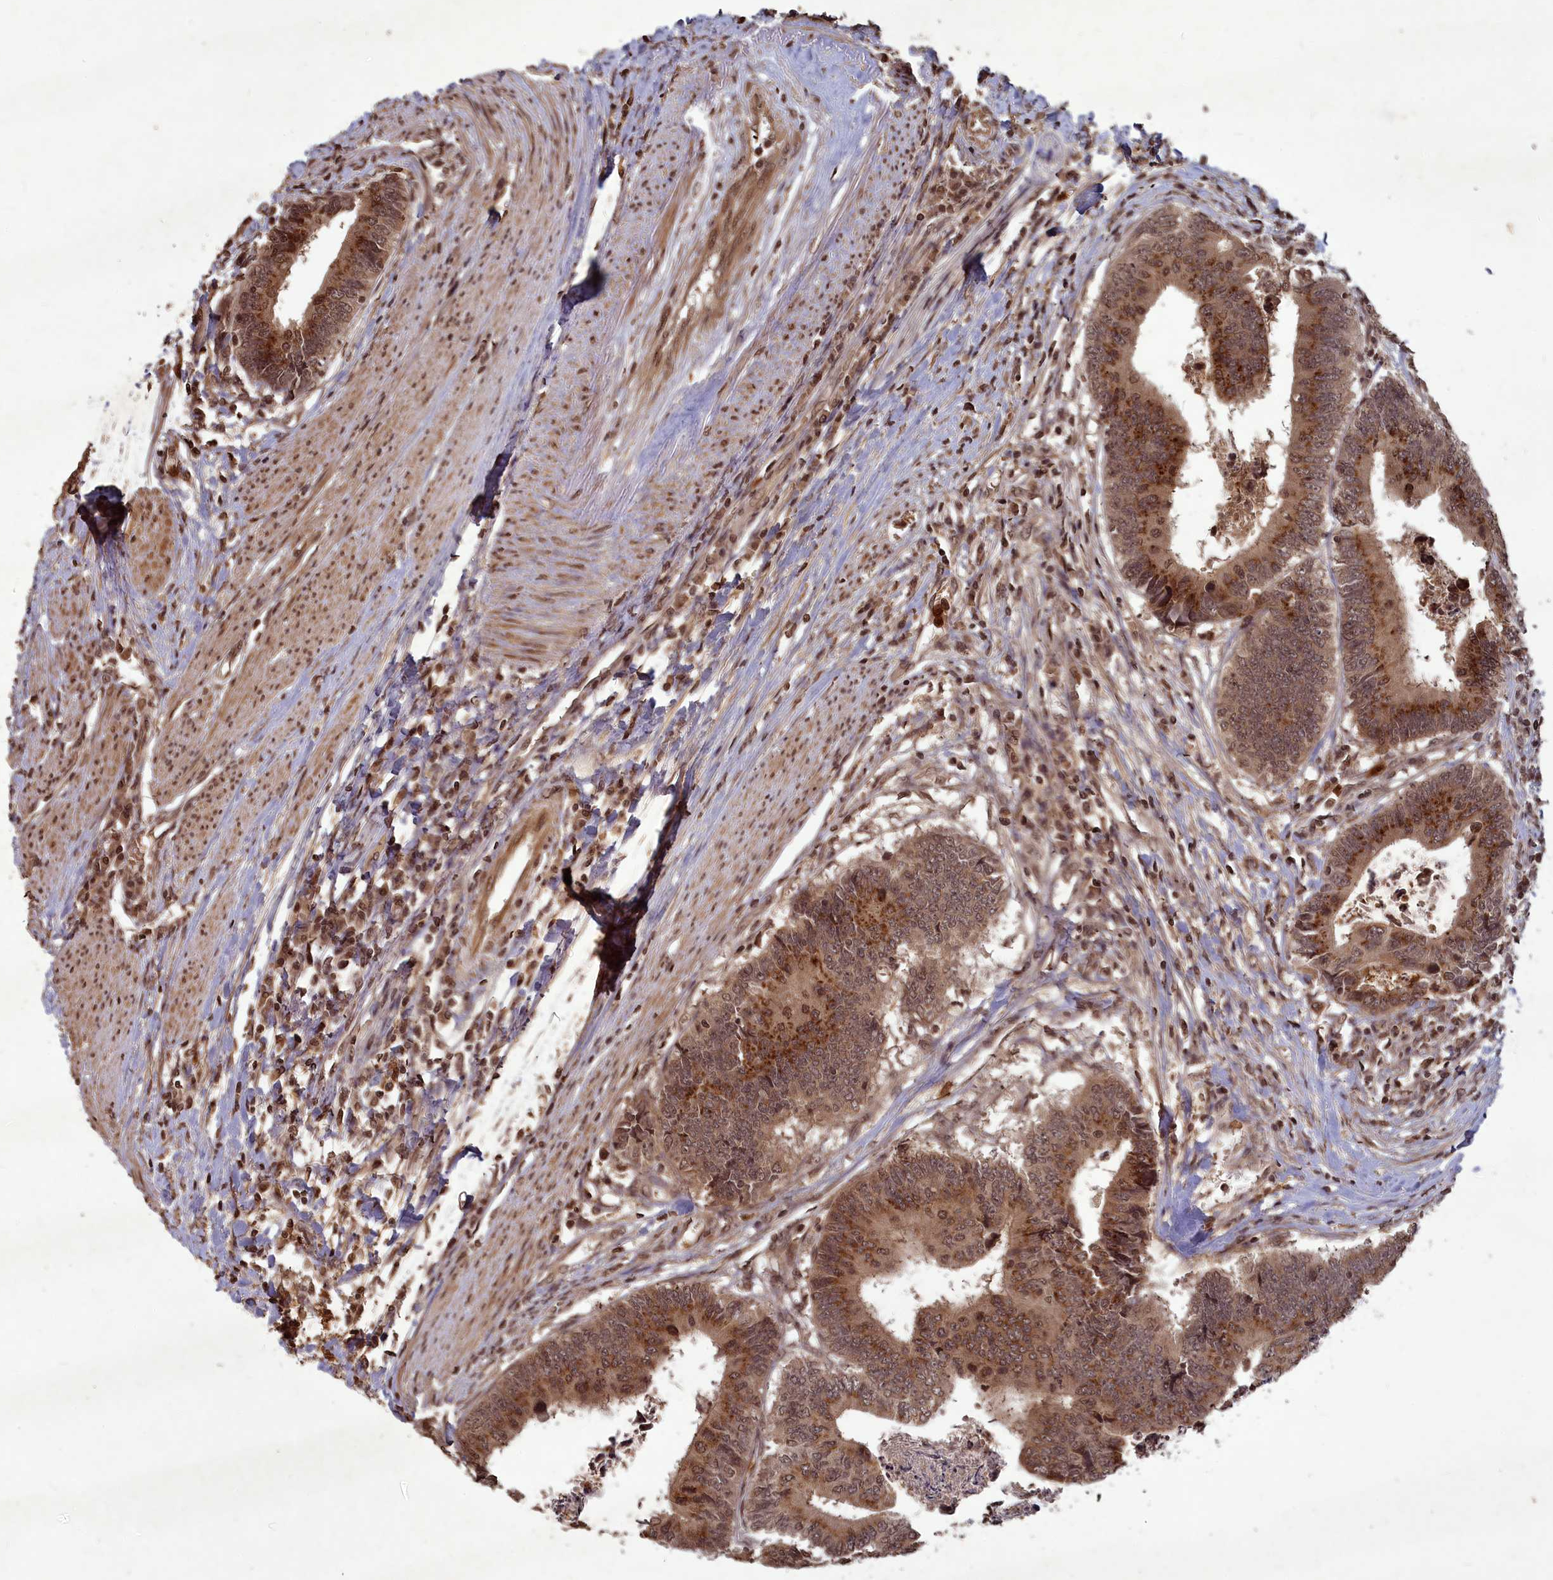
{"staining": {"intensity": "moderate", "quantity": ">75%", "location": "cytoplasmic/membranous,nuclear"}, "tissue": "colorectal cancer", "cell_type": "Tumor cells", "image_type": "cancer", "snomed": [{"axis": "morphology", "description": "Adenocarcinoma, NOS"}, {"axis": "topography", "description": "Rectum"}], "caption": "Colorectal adenocarcinoma tissue reveals moderate cytoplasmic/membranous and nuclear expression in about >75% of tumor cells", "gene": "SRMS", "patient": {"sex": "male", "age": 84}}